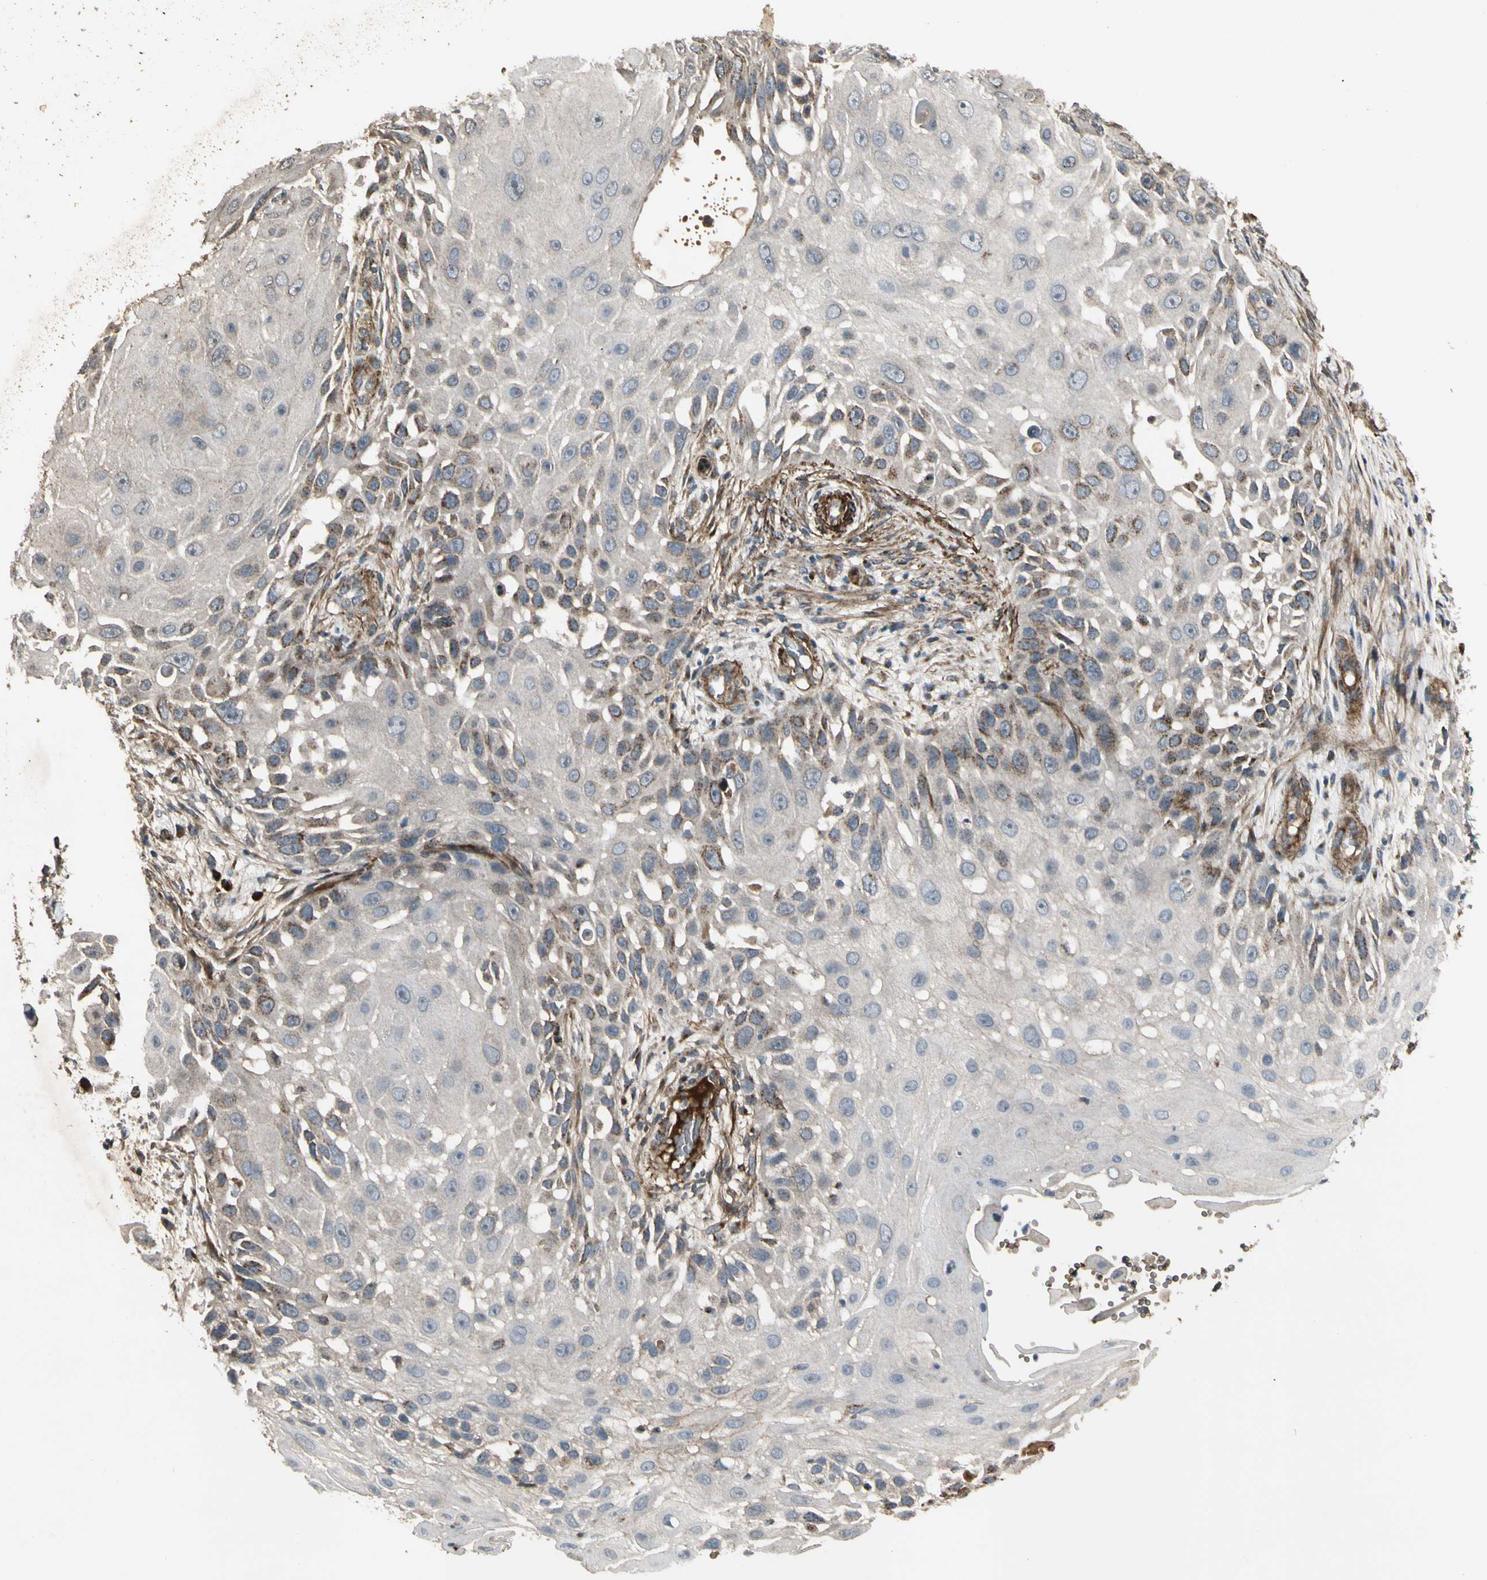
{"staining": {"intensity": "weak", "quantity": "<25%", "location": "cytoplasmic/membranous"}, "tissue": "skin cancer", "cell_type": "Tumor cells", "image_type": "cancer", "snomed": [{"axis": "morphology", "description": "Squamous cell carcinoma, NOS"}, {"axis": "topography", "description": "Skin"}], "caption": "High power microscopy photomicrograph of an IHC histopathology image of squamous cell carcinoma (skin), revealing no significant expression in tumor cells.", "gene": "GCK", "patient": {"sex": "female", "age": 44}}